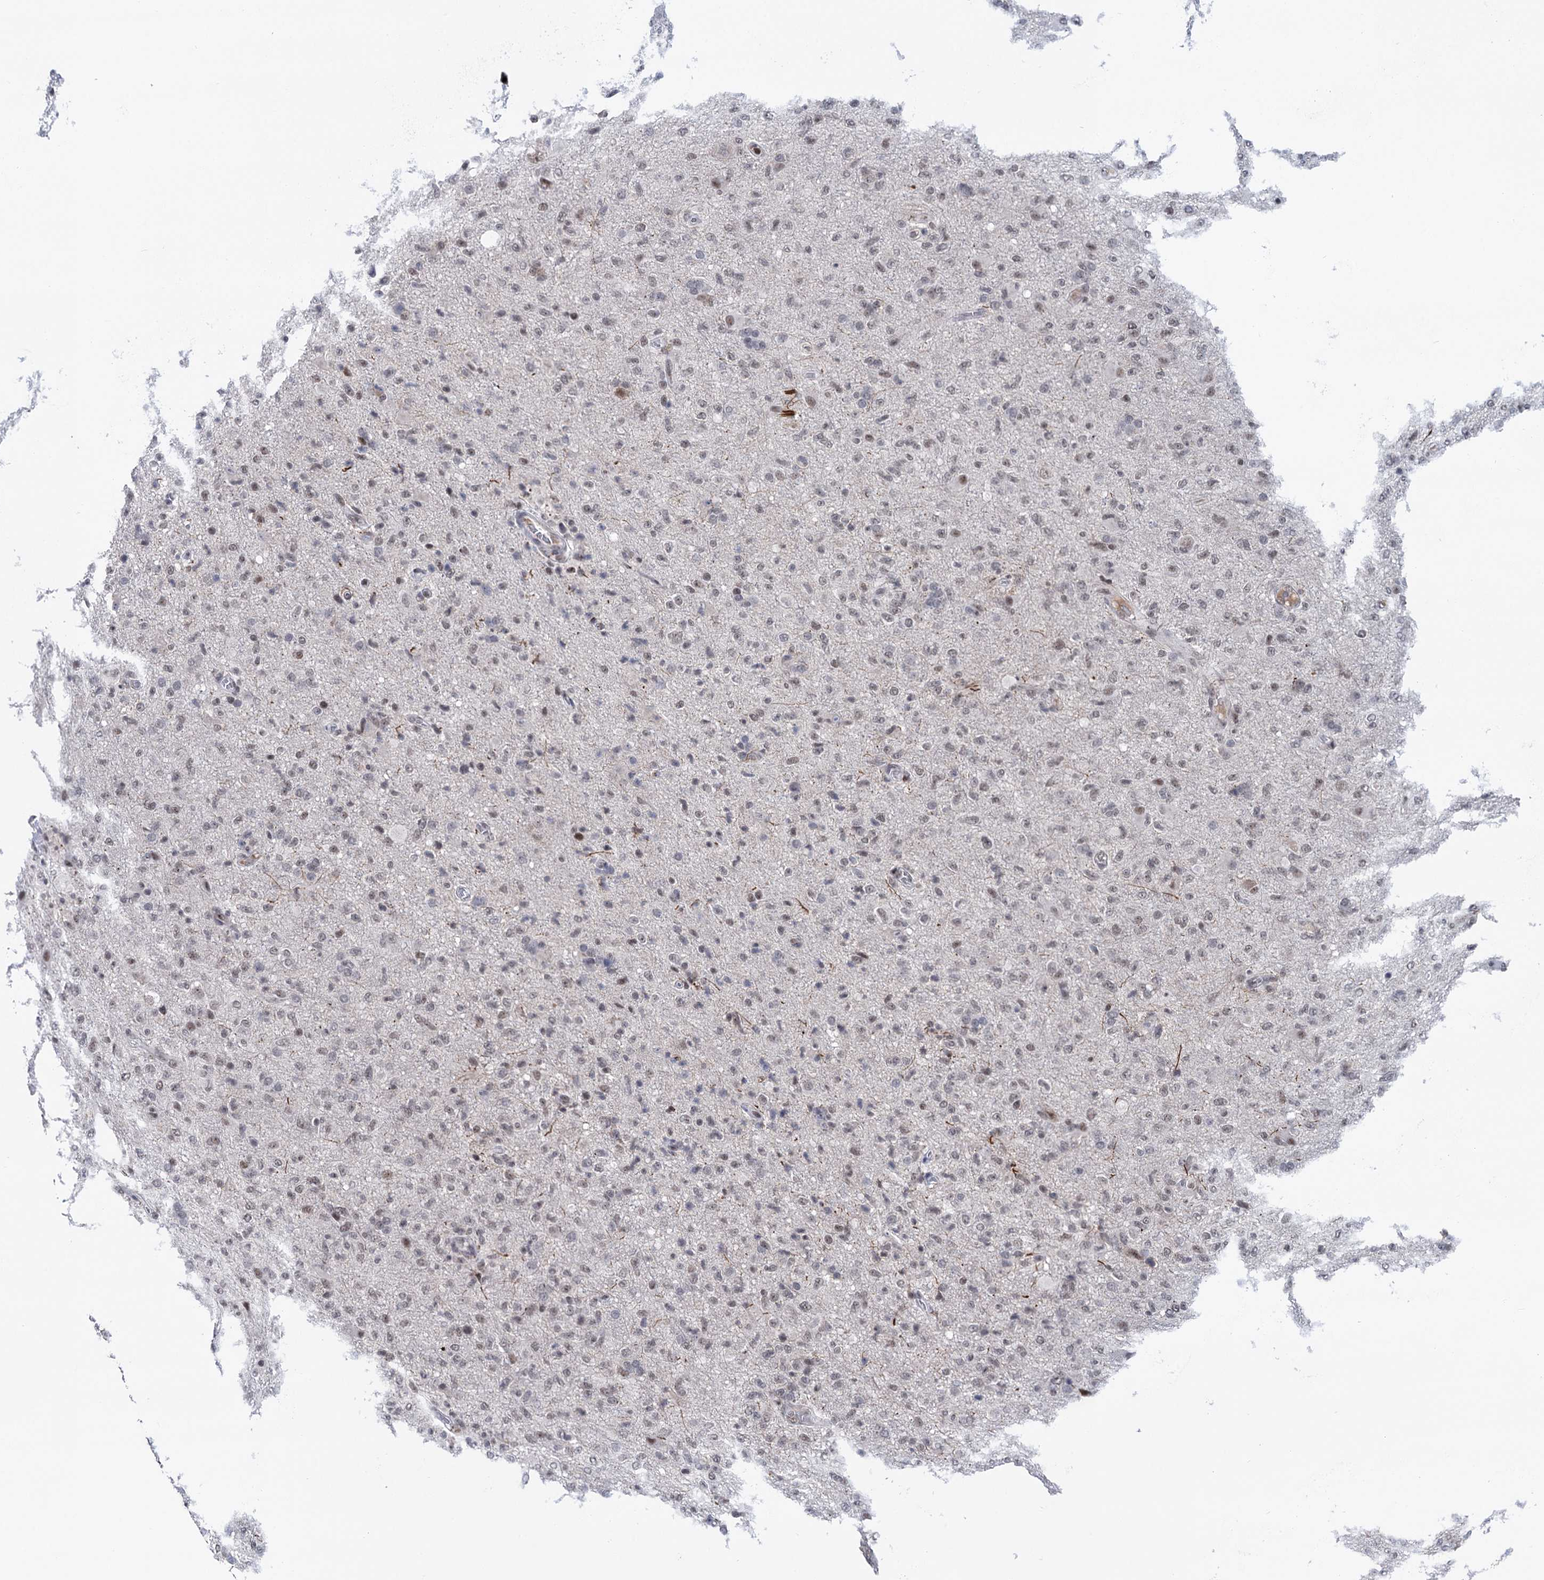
{"staining": {"intensity": "weak", "quantity": "<25%", "location": "nuclear"}, "tissue": "glioma", "cell_type": "Tumor cells", "image_type": "cancer", "snomed": [{"axis": "morphology", "description": "Glioma, malignant, High grade"}, {"axis": "topography", "description": "Brain"}], "caption": "Immunohistochemistry (IHC) of human malignant glioma (high-grade) demonstrates no staining in tumor cells.", "gene": "ZCCHC10", "patient": {"sex": "female", "age": 57}}